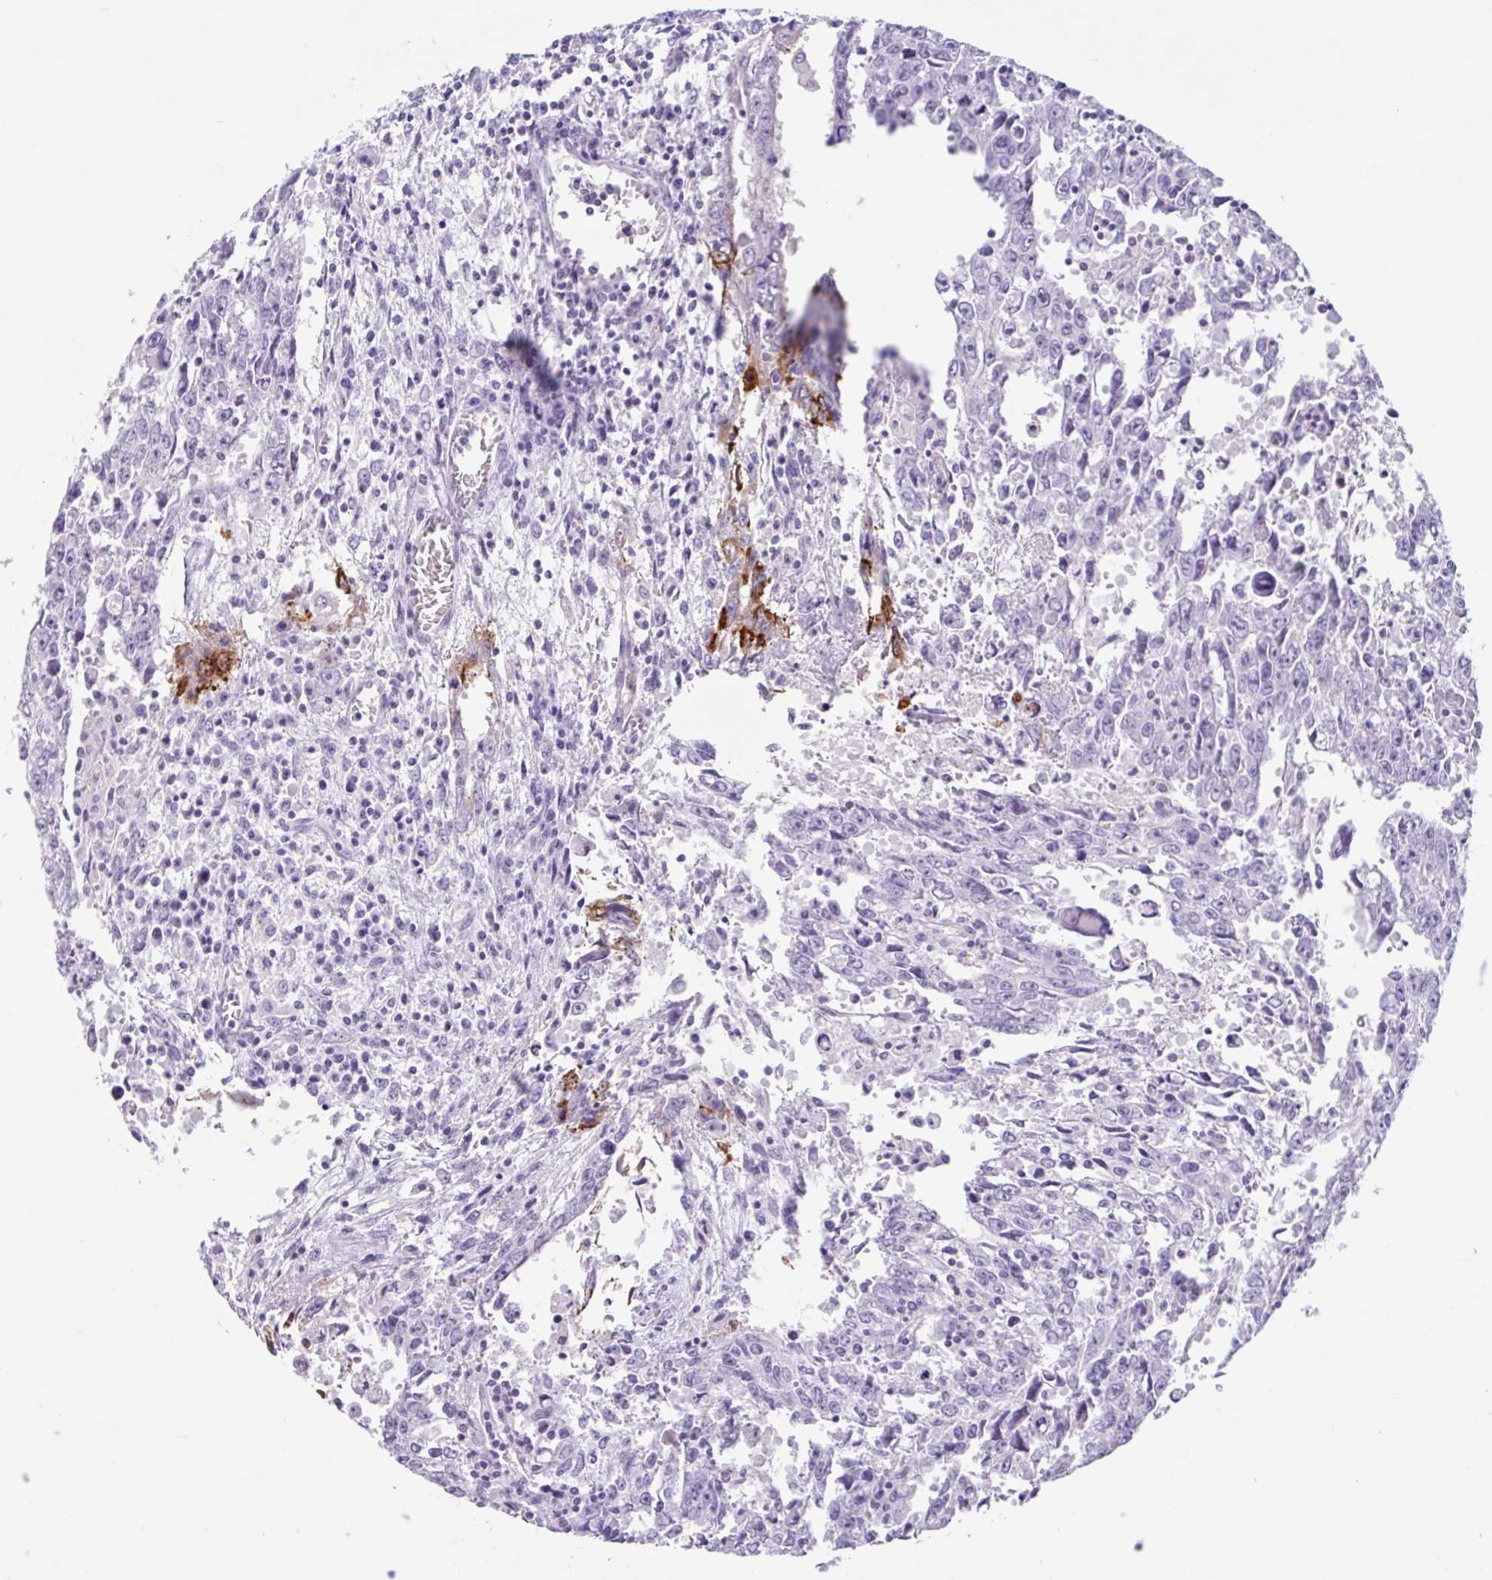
{"staining": {"intensity": "negative", "quantity": "none", "location": "none"}, "tissue": "testis cancer", "cell_type": "Tumor cells", "image_type": "cancer", "snomed": [{"axis": "morphology", "description": "Carcinoma, Embryonal, NOS"}, {"axis": "topography", "description": "Testis"}], "caption": "DAB (3,3'-diaminobenzidine) immunohistochemical staining of human testis cancer displays no significant staining in tumor cells.", "gene": "CTSE", "patient": {"sex": "male", "age": 22}}